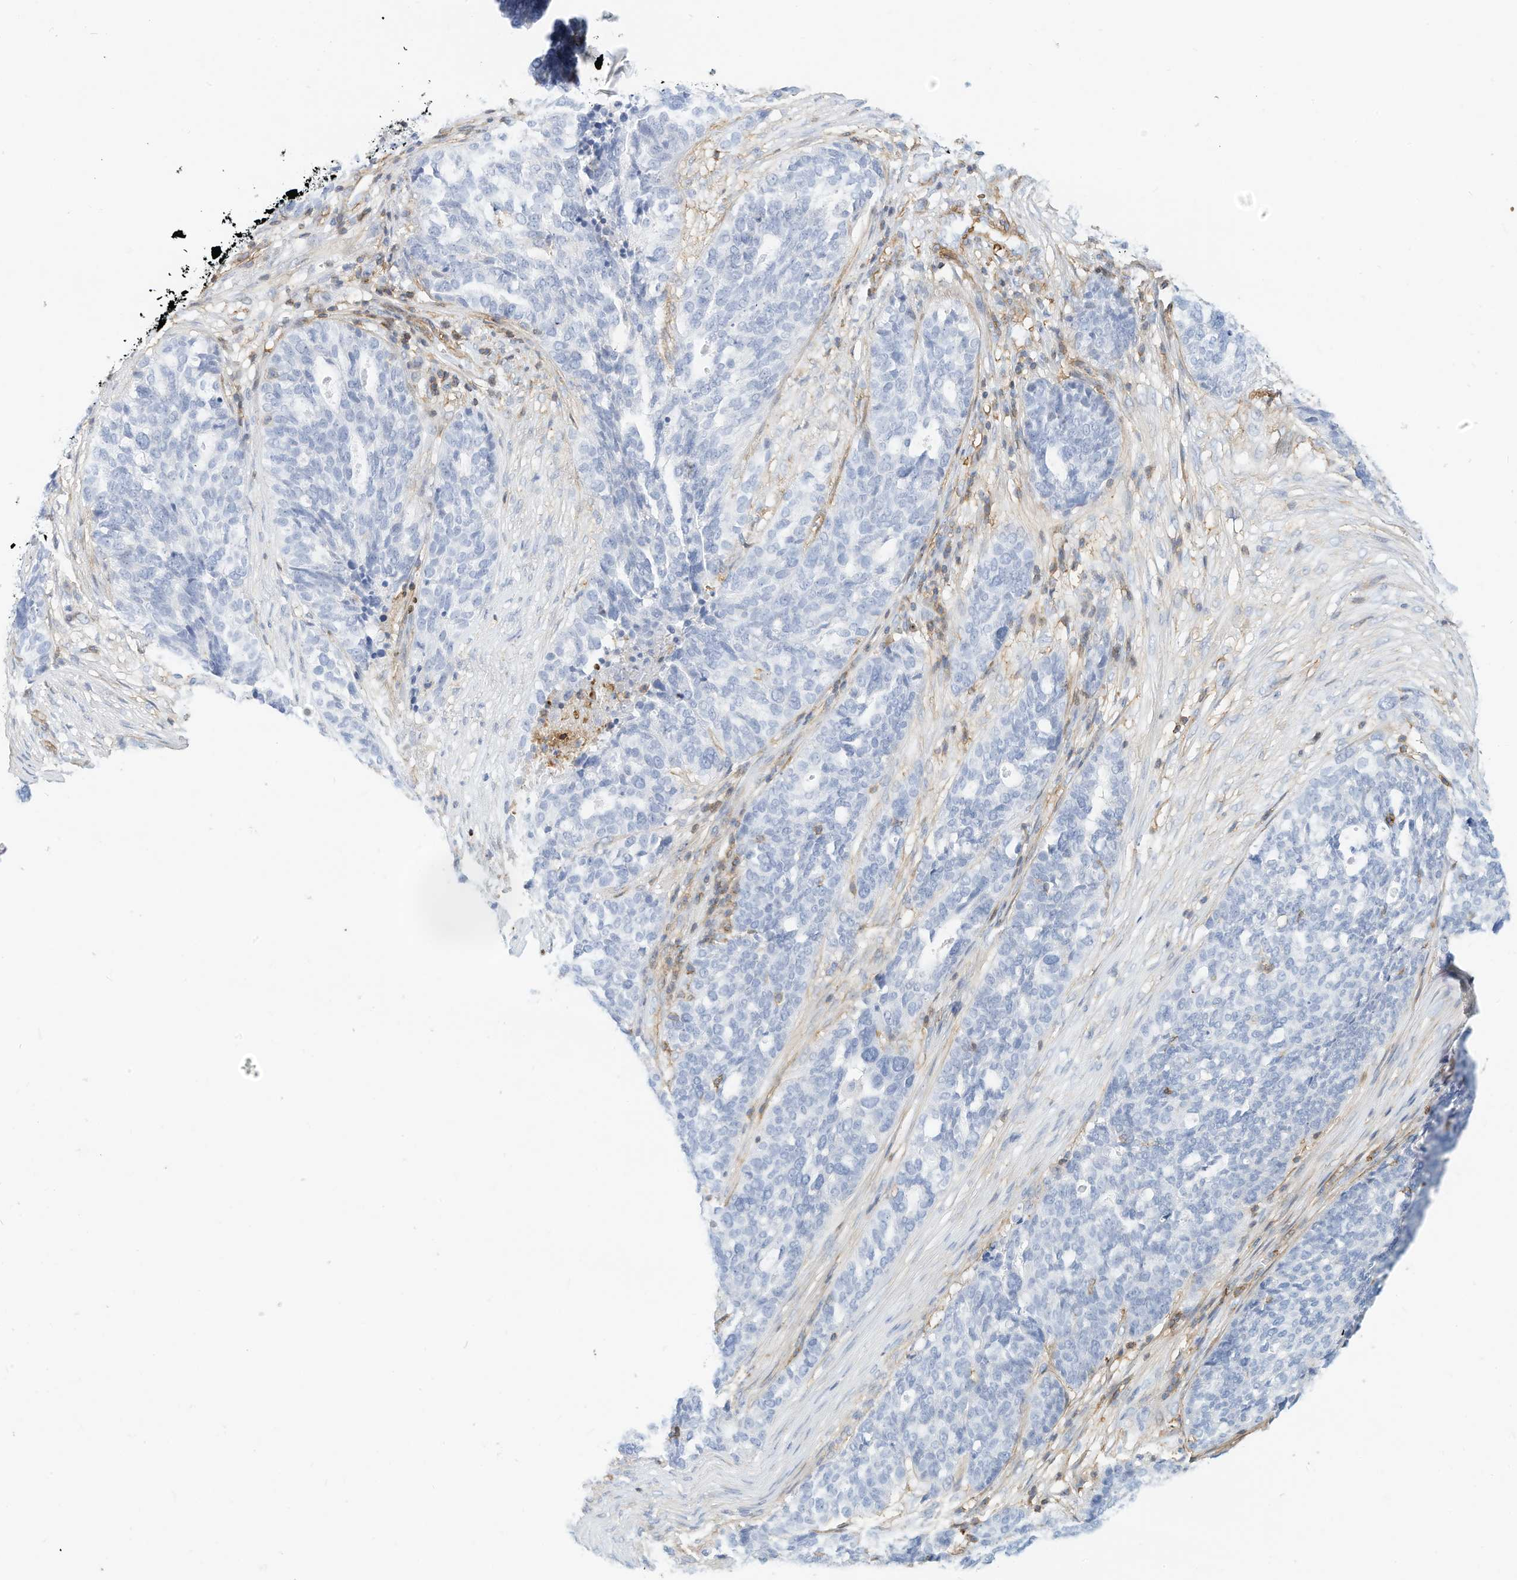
{"staining": {"intensity": "negative", "quantity": "none", "location": "none"}, "tissue": "ovarian cancer", "cell_type": "Tumor cells", "image_type": "cancer", "snomed": [{"axis": "morphology", "description": "Cystadenocarcinoma, serous, NOS"}, {"axis": "topography", "description": "Ovary"}], "caption": "An immunohistochemistry (IHC) photomicrograph of ovarian serous cystadenocarcinoma is shown. There is no staining in tumor cells of ovarian serous cystadenocarcinoma. Nuclei are stained in blue.", "gene": "TXNDC9", "patient": {"sex": "female", "age": 59}}